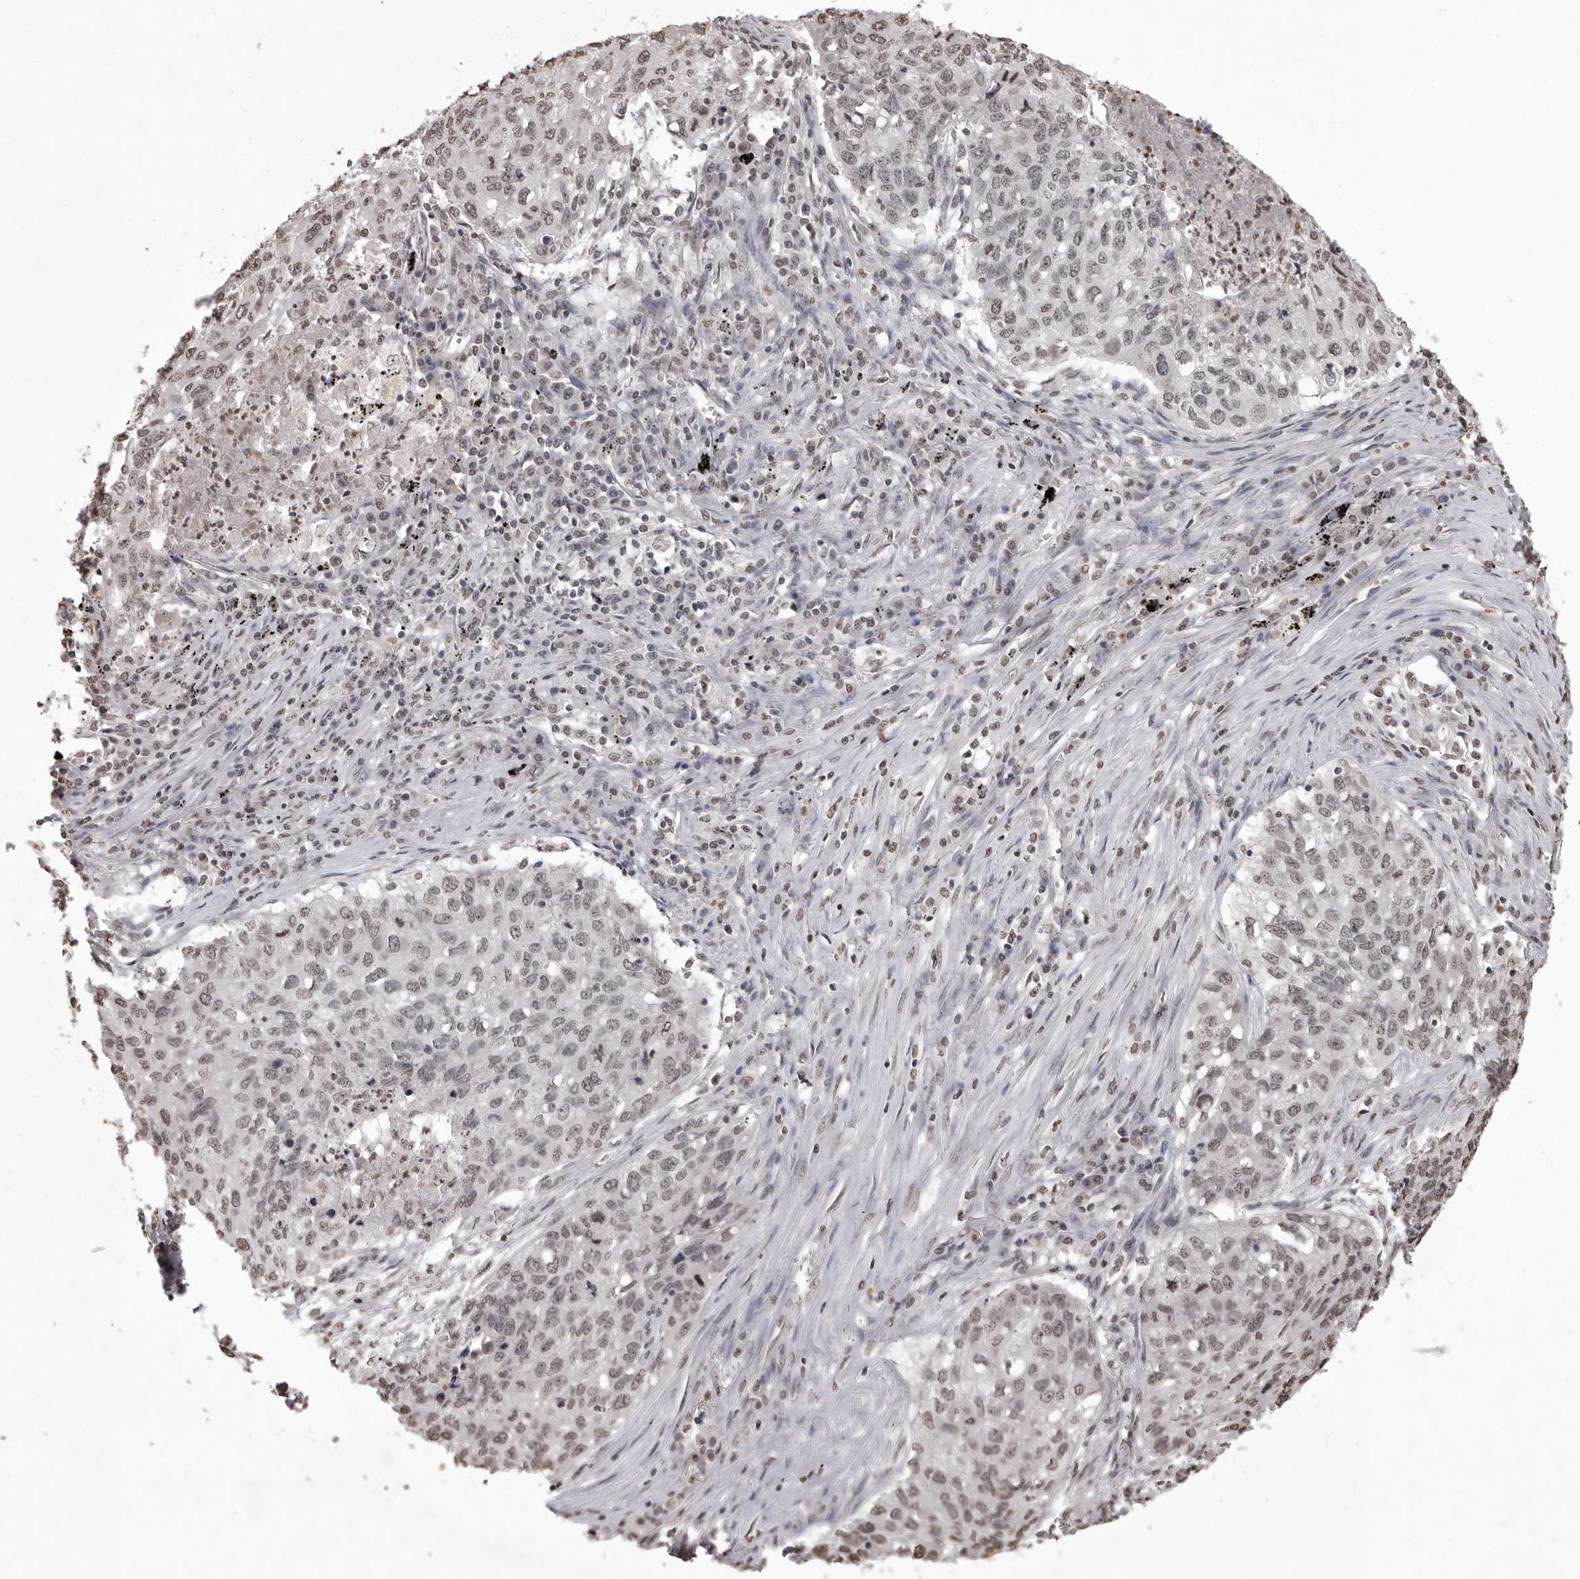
{"staining": {"intensity": "weak", "quantity": "<25%", "location": "nuclear"}, "tissue": "lung cancer", "cell_type": "Tumor cells", "image_type": "cancer", "snomed": [{"axis": "morphology", "description": "Squamous cell carcinoma, NOS"}, {"axis": "topography", "description": "Lung"}], "caption": "Lung cancer (squamous cell carcinoma) was stained to show a protein in brown. There is no significant expression in tumor cells.", "gene": "WDR45", "patient": {"sex": "female", "age": 63}}